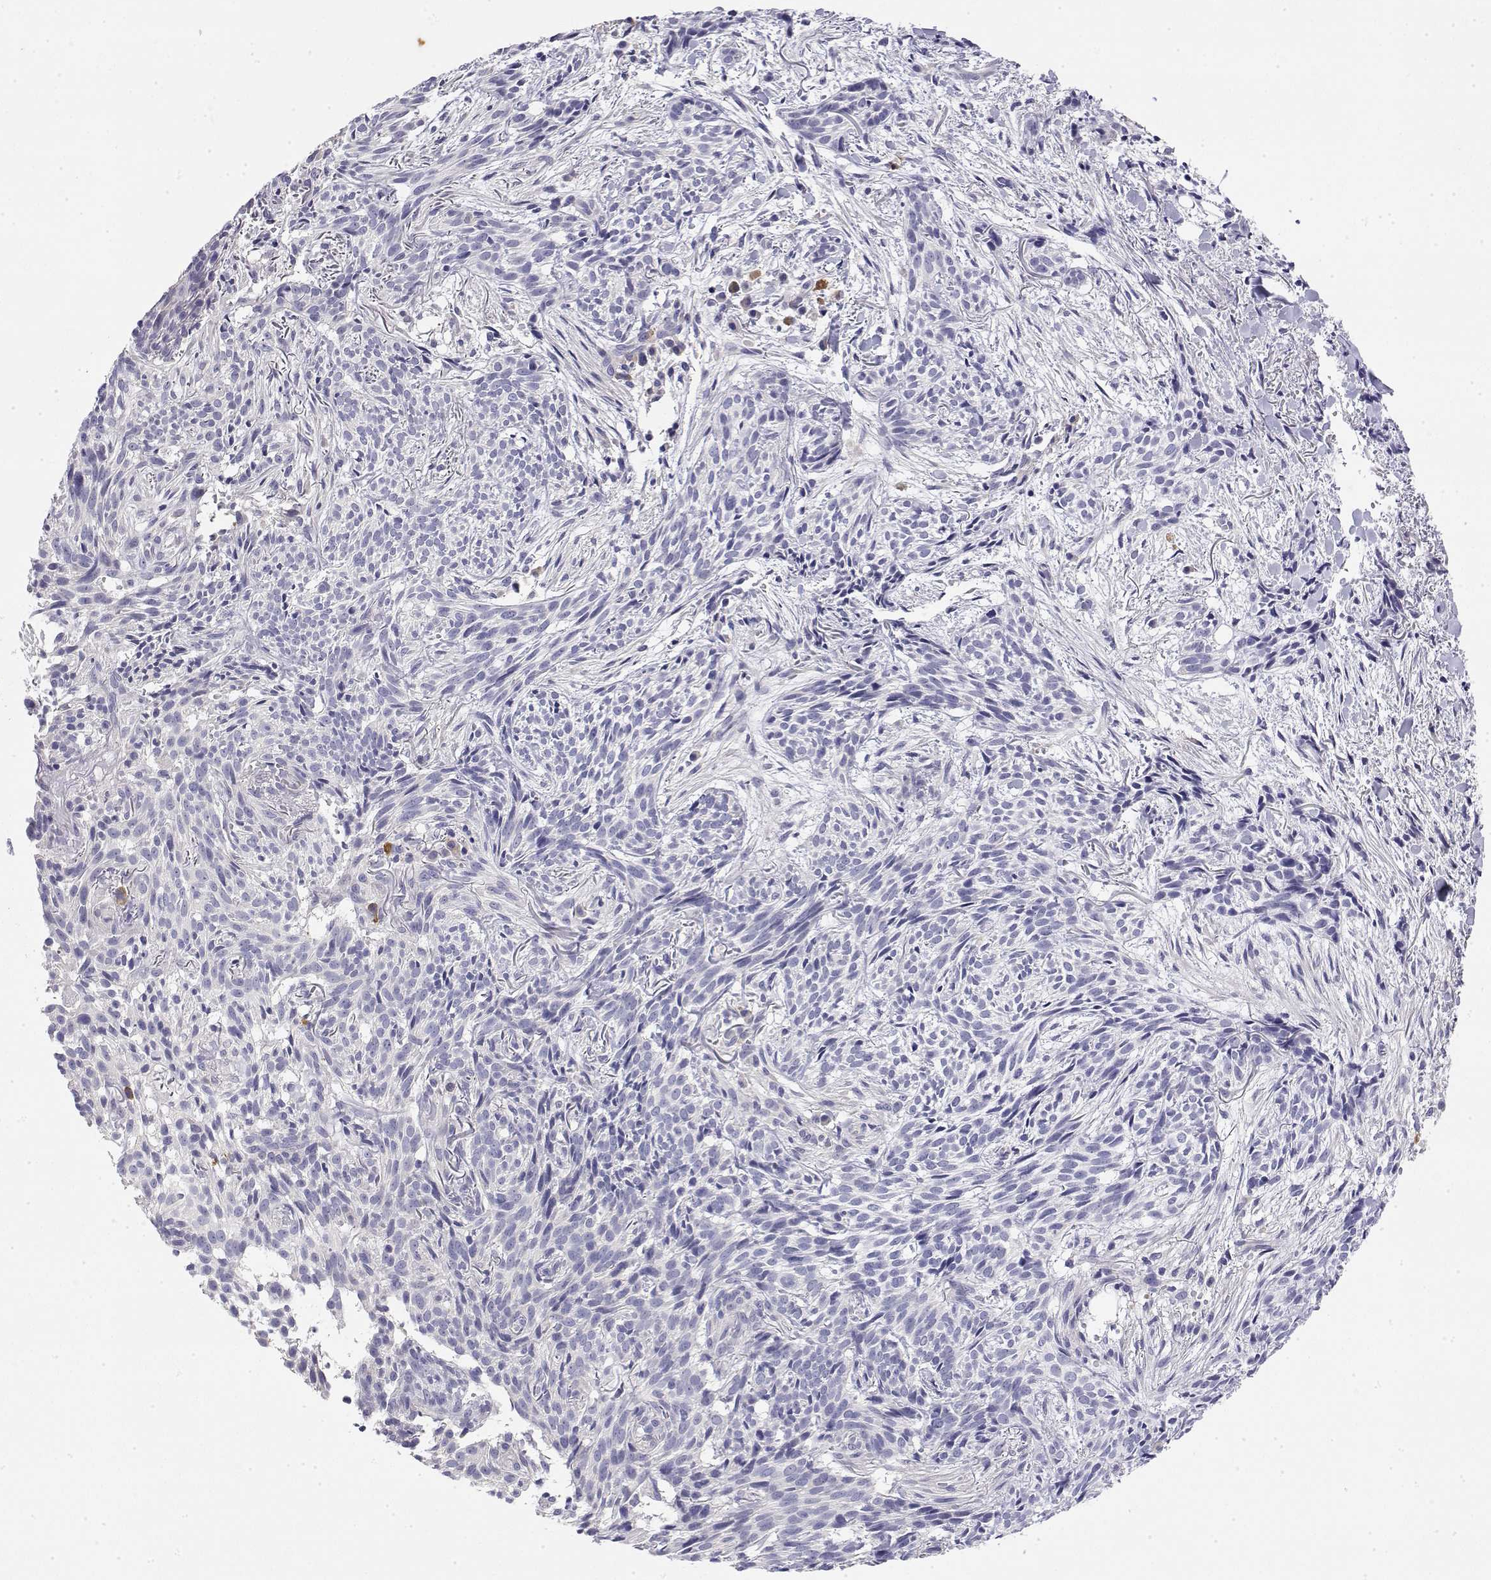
{"staining": {"intensity": "negative", "quantity": "none", "location": "none"}, "tissue": "skin cancer", "cell_type": "Tumor cells", "image_type": "cancer", "snomed": [{"axis": "morphology", "description": "Basal cell carcinoma"}, {"axis": "topography", "description": "Skin"}], "caption": "The micrograph reveals no significant staining in tumor cells of skin basal cell carcinoma.", "gene": "LY6D", "patient": {"sex": "male", "age": 71}}